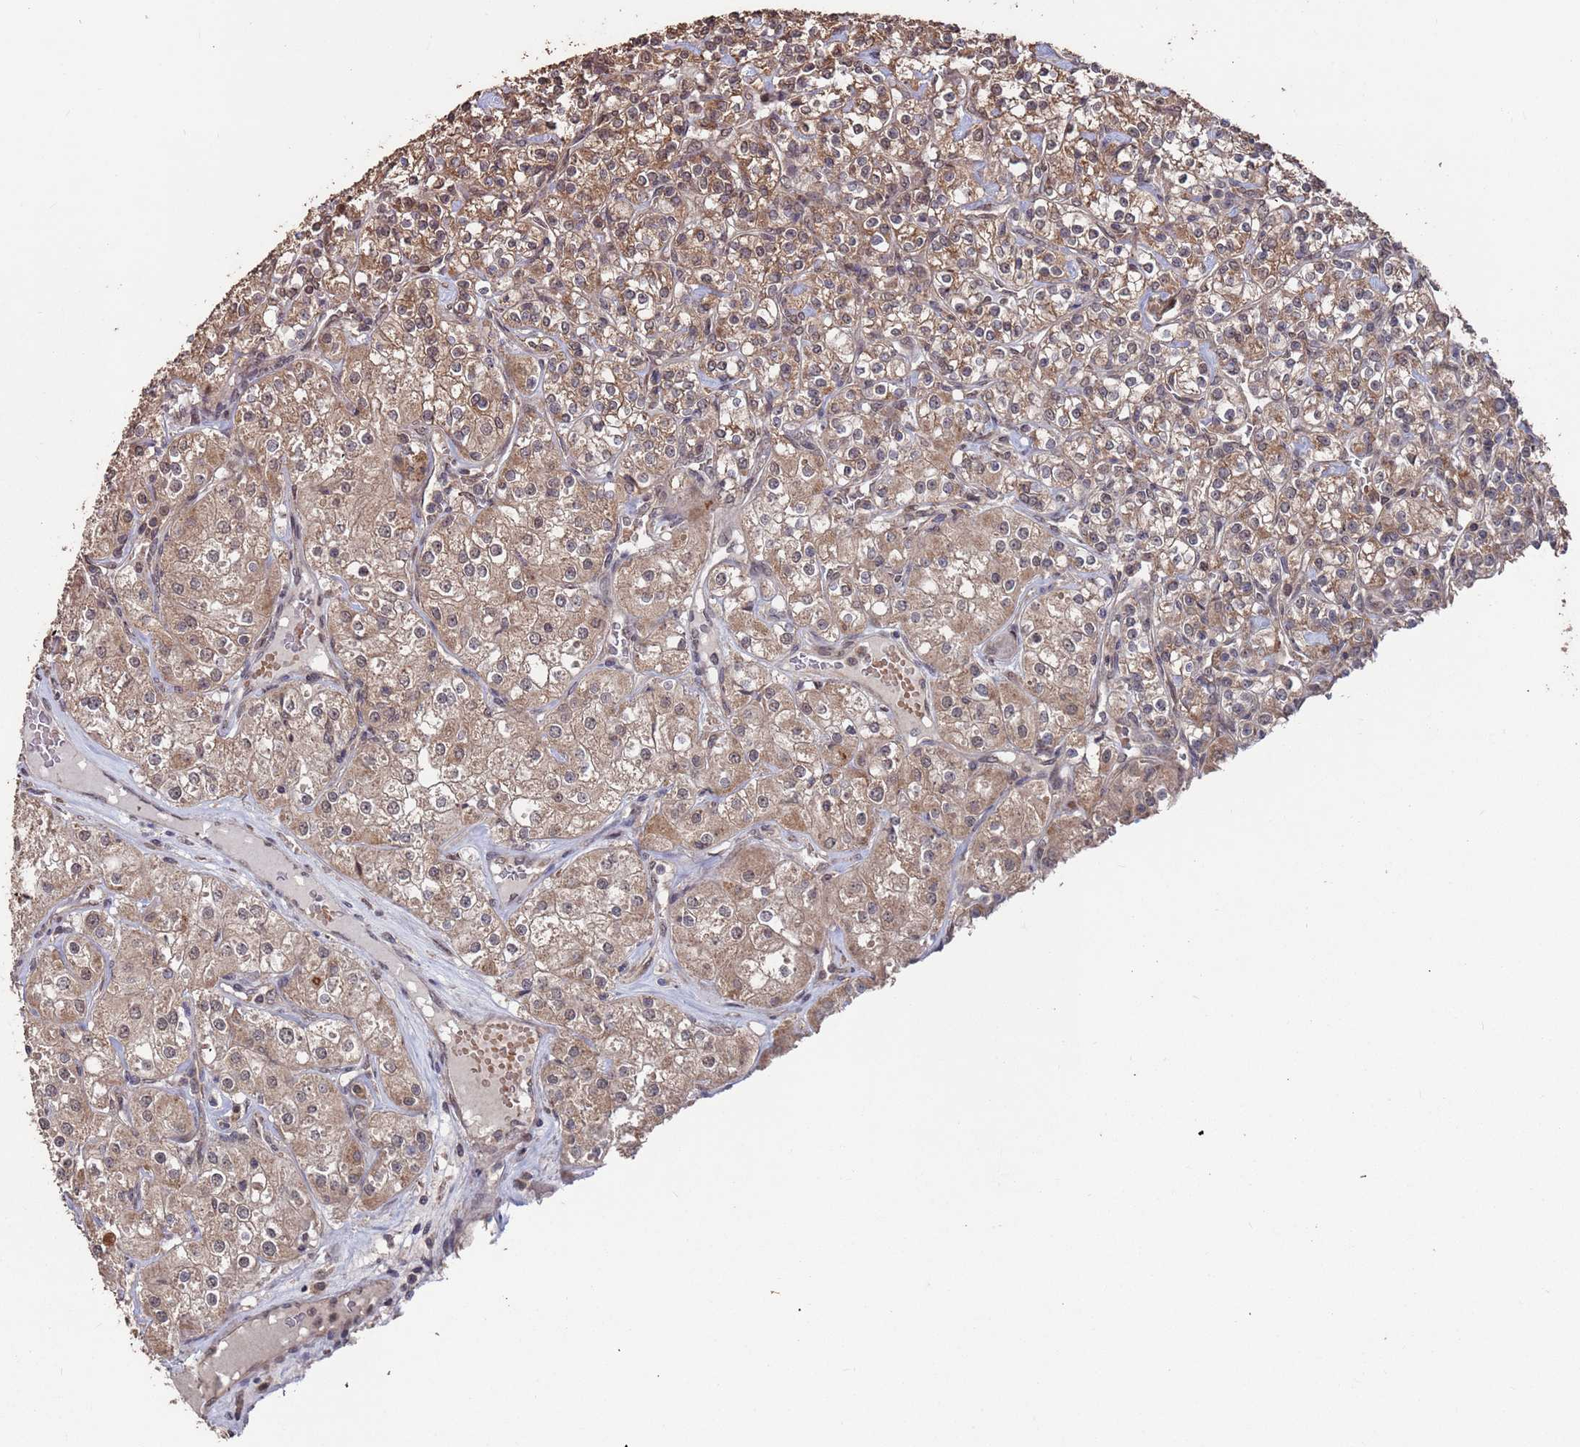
{"staining": {"intensity": "moderate", "quantity": ">75%", "location": "cytoplasmic/membranous"}, "tissue": "renal cancer", "cell_type": "Tumor cells", "image_type": "cancer", "snomed": [{"axis": "morphology", "description": "Adenocarcinoma, NOS"}, {"axis": "topography", "description": "Kidney"}], "caption": "A medium amount of moderate cytoplasmic/membranous expression is seen in about >75% of tumor cells in adenocarcinoma (renal) tissue.", "gene": "PRR7", "patient": {"sex": "male", "age": 77}}